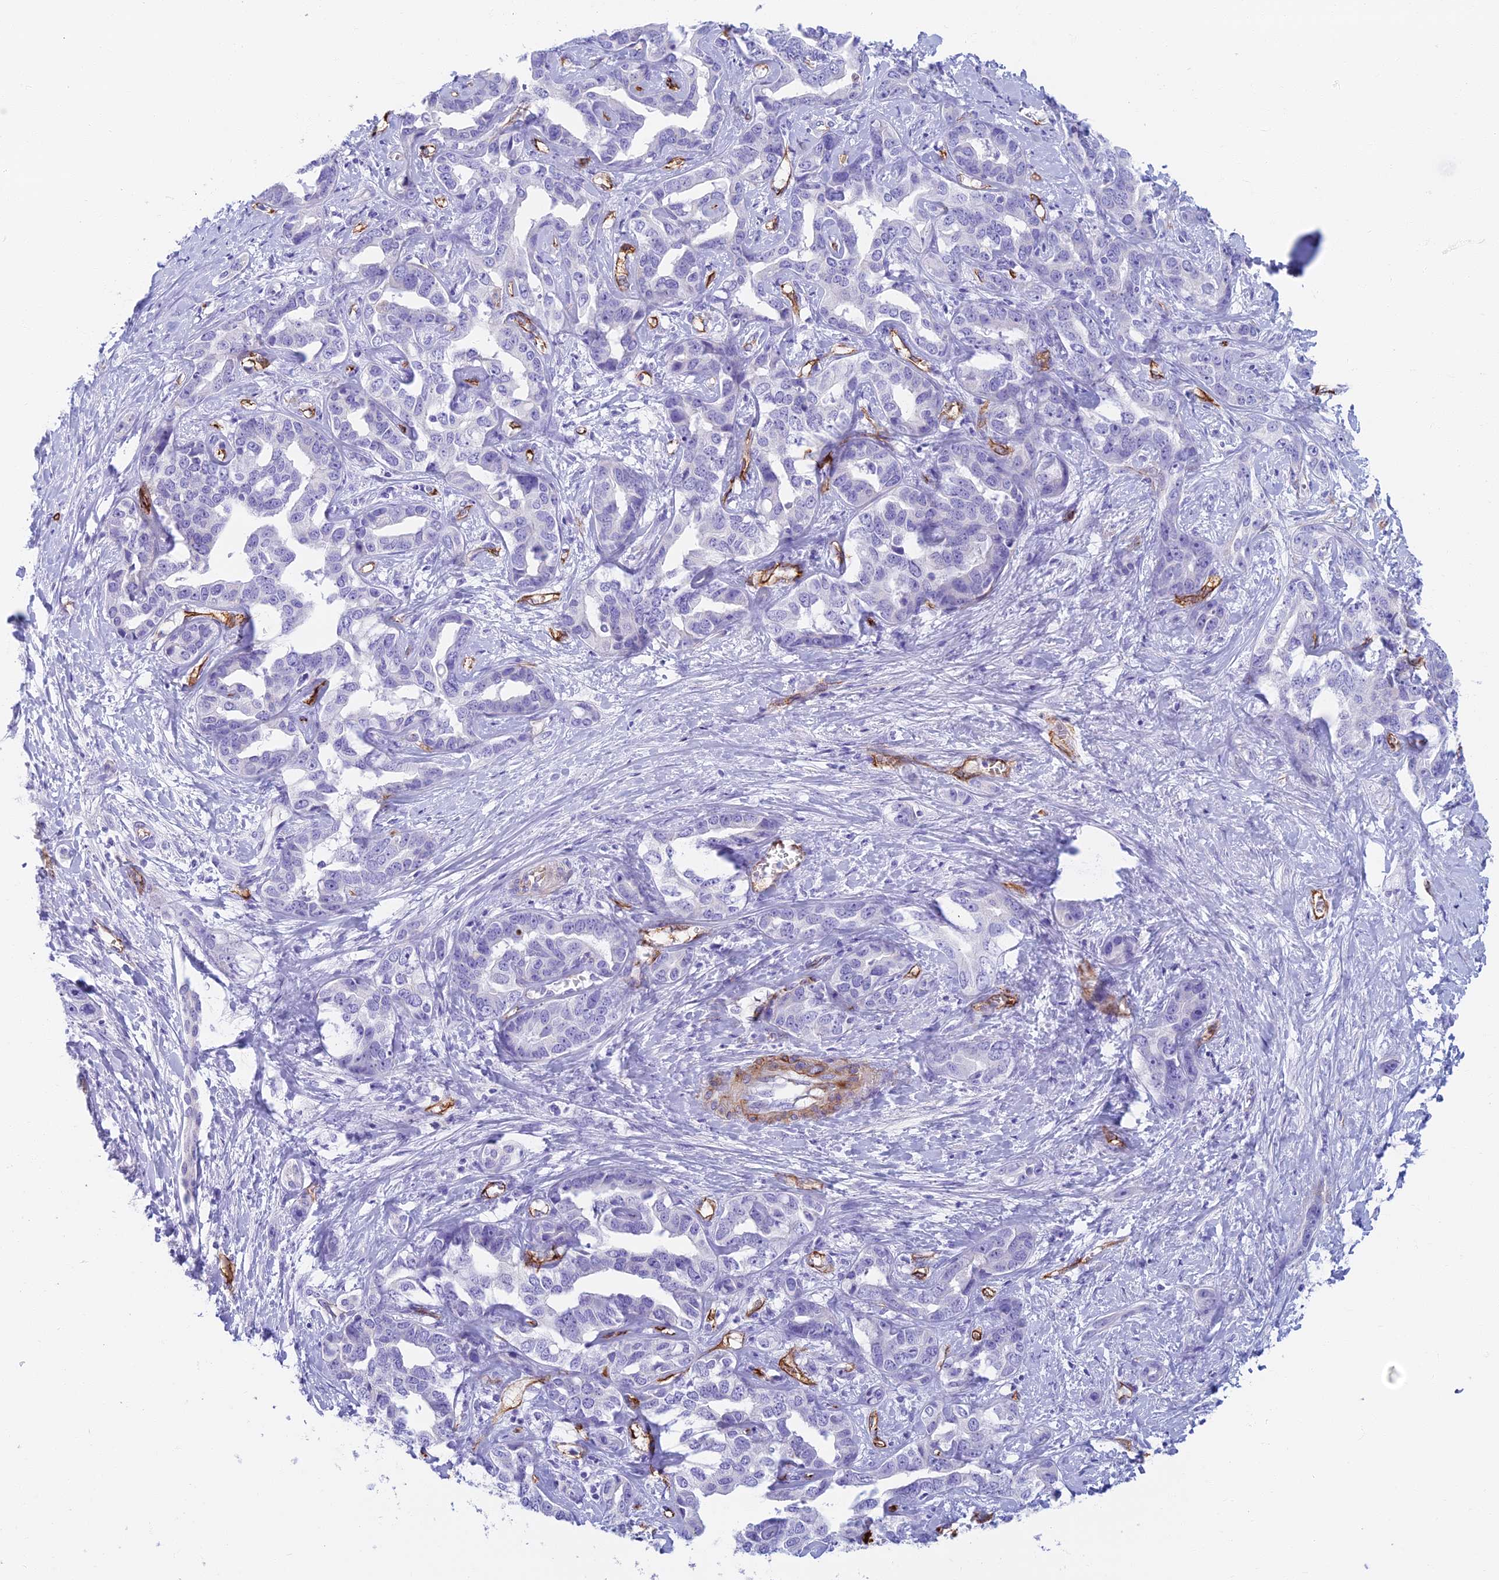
{"staining": {"intensity": "negative", "quantity": "none", "location": "none"}, "tissue": "liver cancer", "cell_type": "Tumor cells", "image_type": "cancer", "snomed": [{"axis": "morphology", "description": "Cholangiocarcinoma"}, {"axis": "topography", "description": "Liver"}], "caption": "This is an IHC photomicrograph of liver cancer. There is no expression in tumor cells.", "gene": "ETFRF1", "patient": {"sex": "male", "age": 59}}